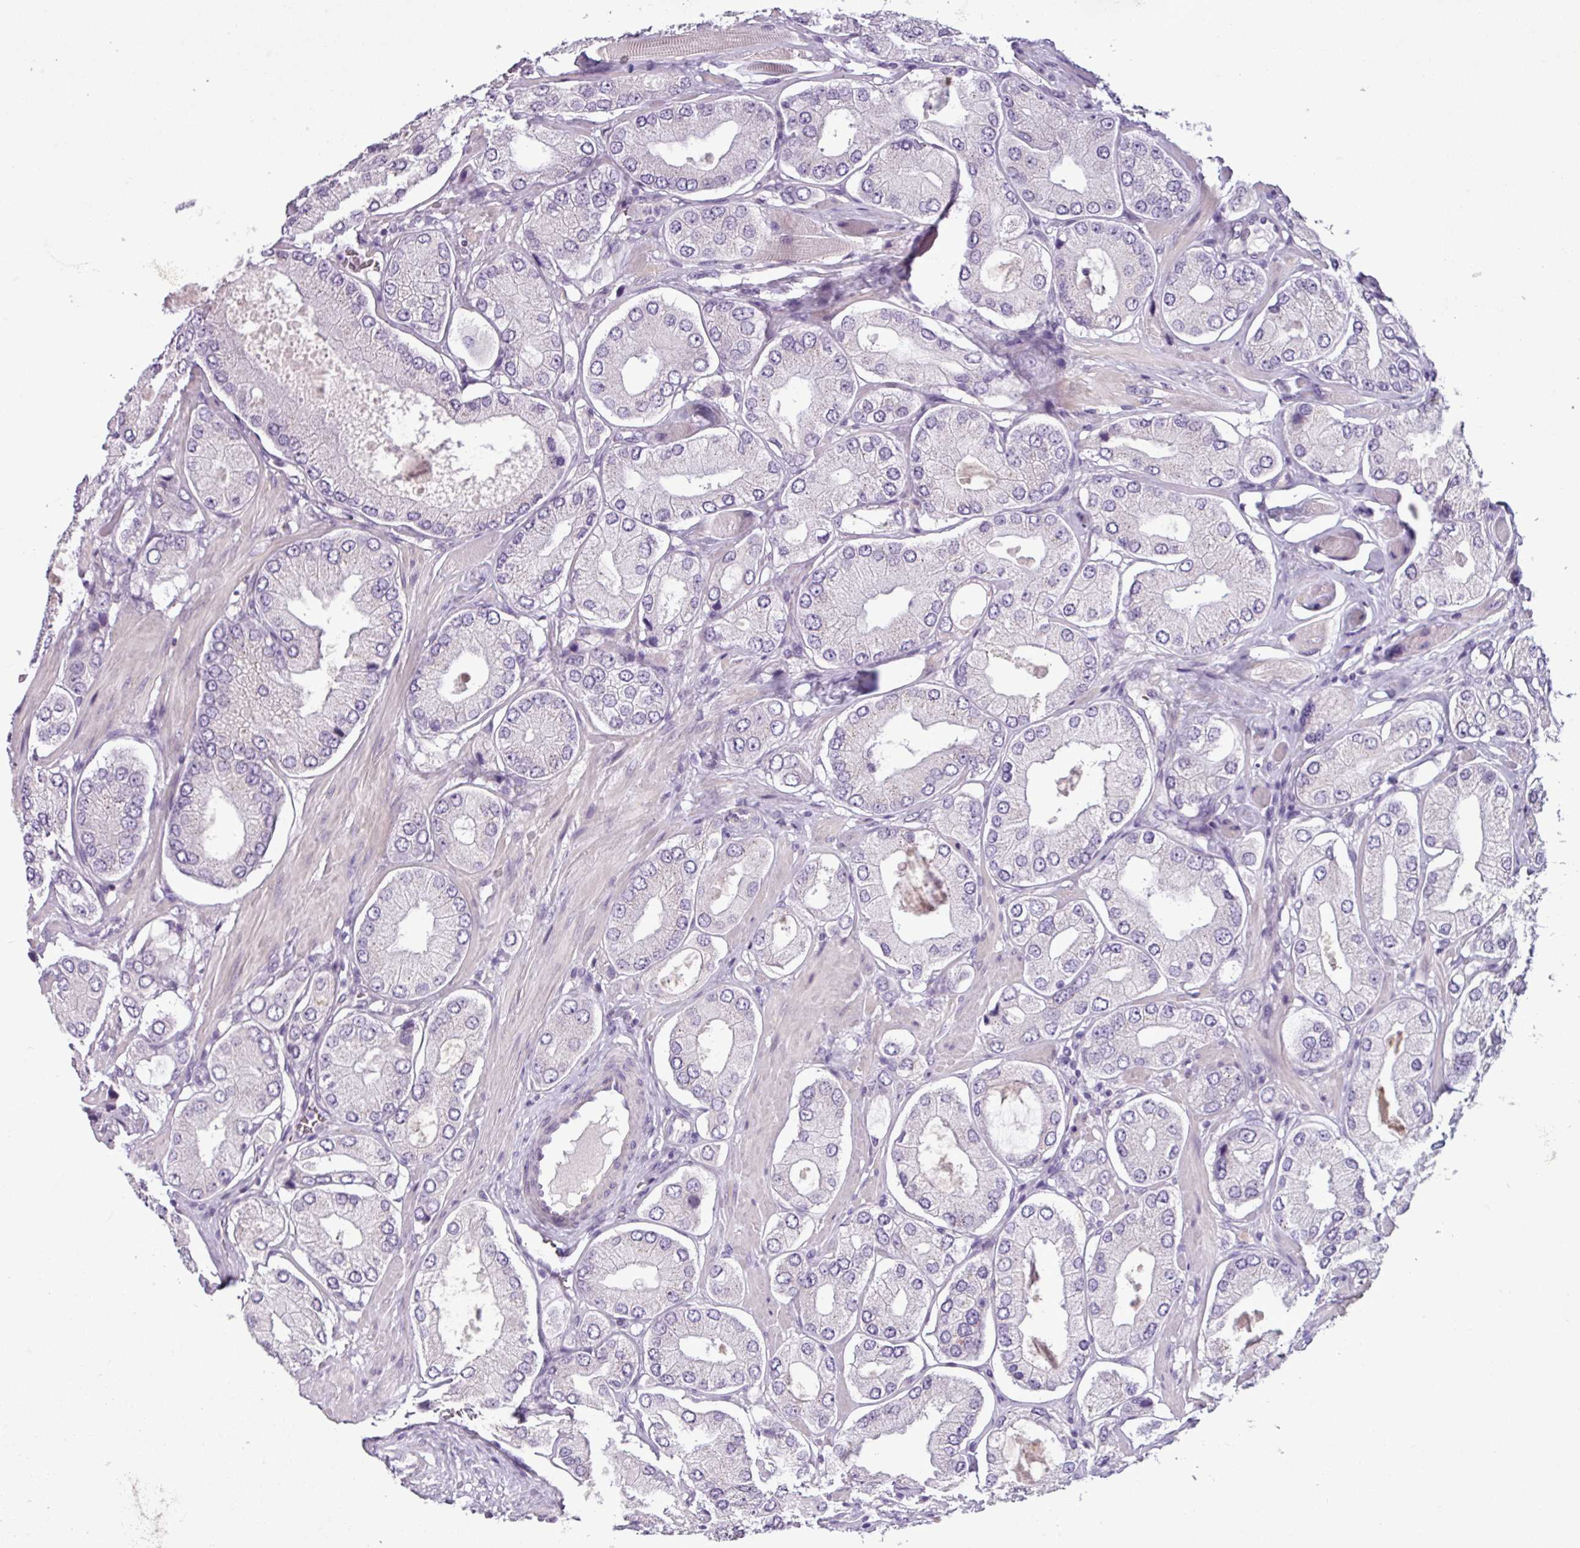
{"staining": {"intensity": "negative", "quantity": "none", "location": "none"}, "tissue": "prostate cancer", "cell_type": "Tumor cells", "image_type": "cancer", "snomed": [{"axis": "morphology", "description": "Adenocarcinoma, Low grade"}, {"axis": "topography", "description": "Prostate"}], "caption": "This is an IHC image of human prostate cancer (adenocarcinoma (low-grade)). There is no staining in tumor cells.", "gene": "C9orf24", "patient": {"sex": "male", "age": 42}}